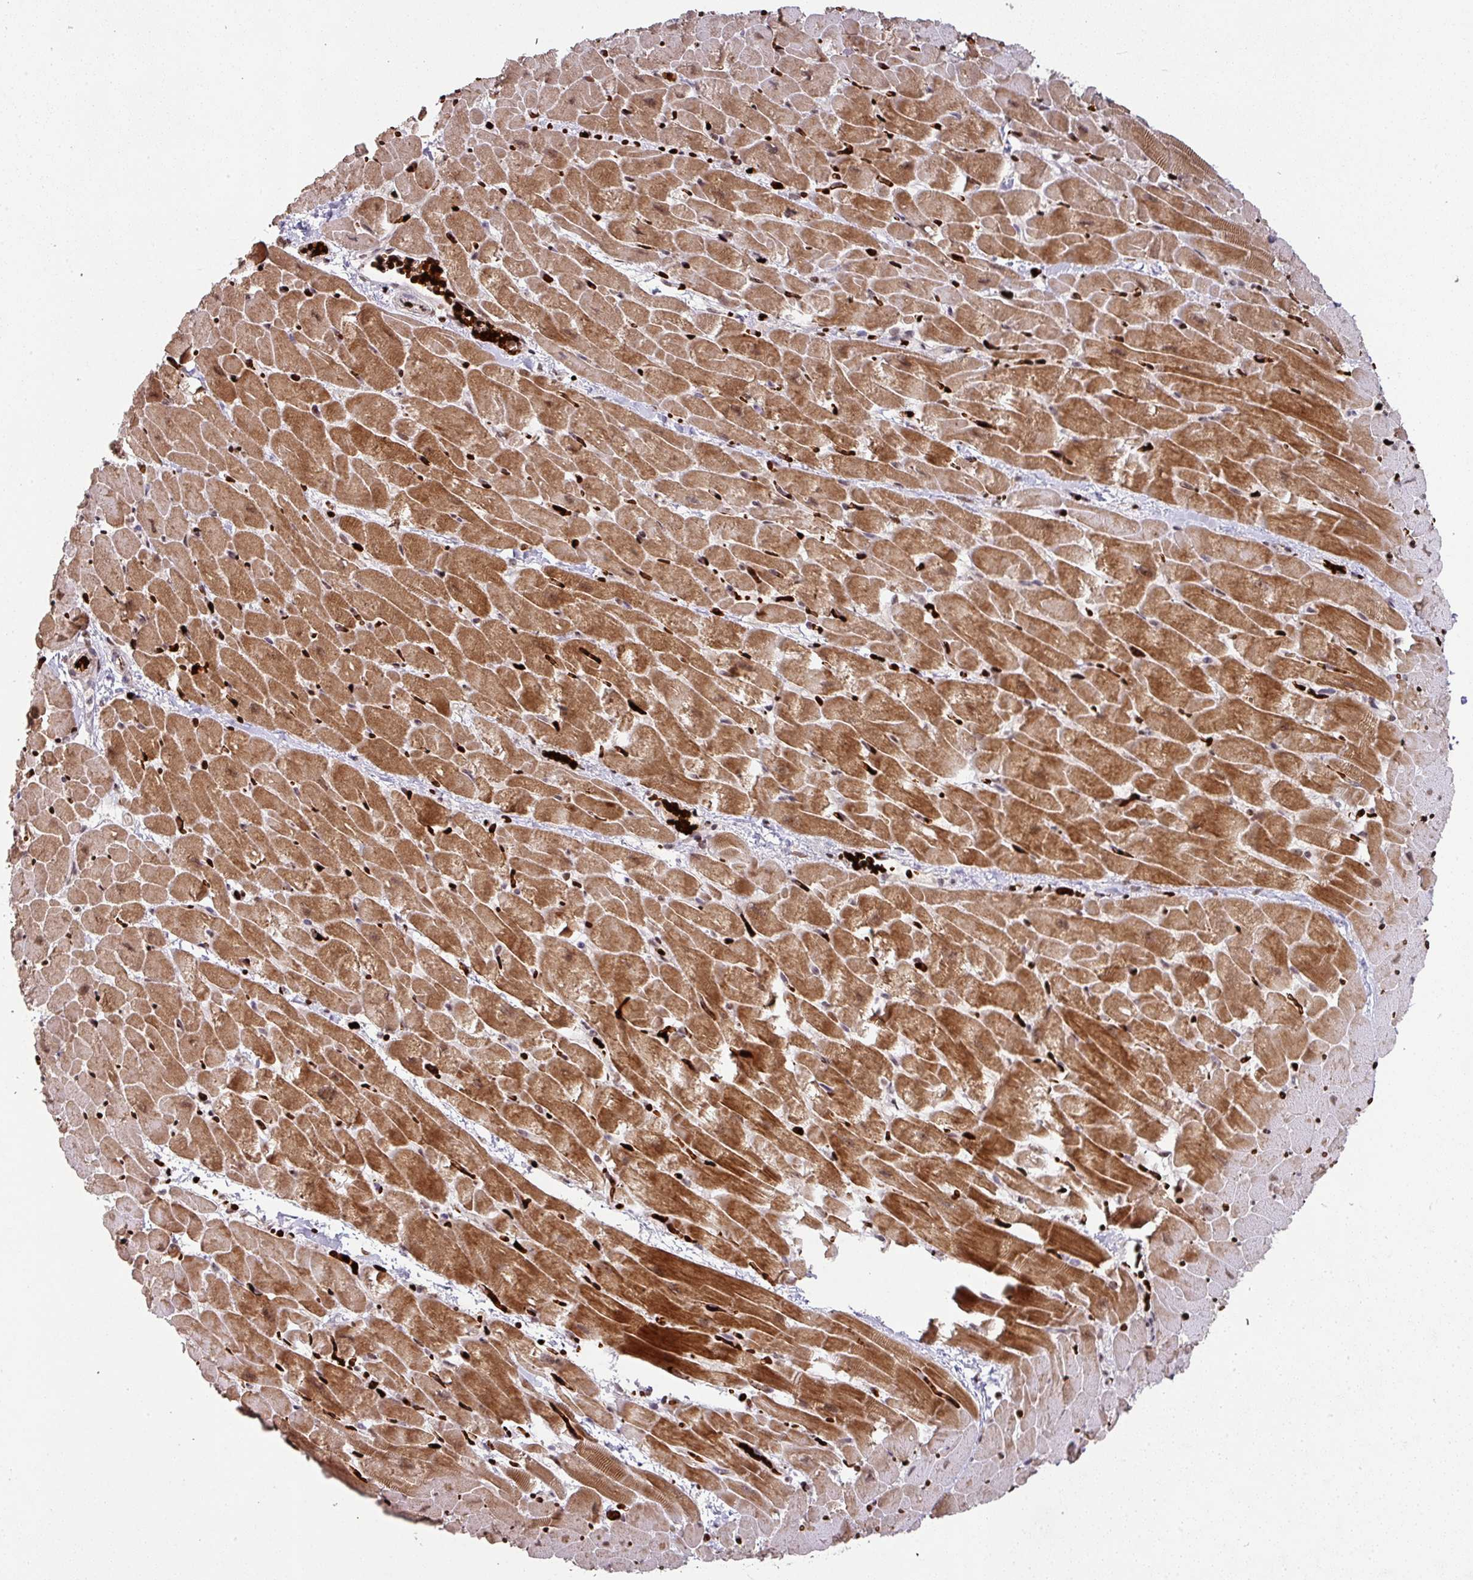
{"staining": {"intensity": "moderate", "quantity": "25%-75%", "location": "cytoplasmic/membranous,nuclear"}, "tissue": "heart muscle", "cell_type": "Cardiomyocytes", "image_type": "normal", "snomed": [{"axis": "morphology", "description": "Normal tissue, NOS"}, {"axis": "topography", "description": "Heart"}], "caption": "Cardiomyocytes display medium levels of moderate cytoplasmic/membranous,nuclear expression in approximately 25%-75% of cells in benign heart muscle. Ihc stains the protein of interest in brown and the nuclei are stained blue.", "gene": "NEIL1", "patient": {"sex": "male", "age": 37}}